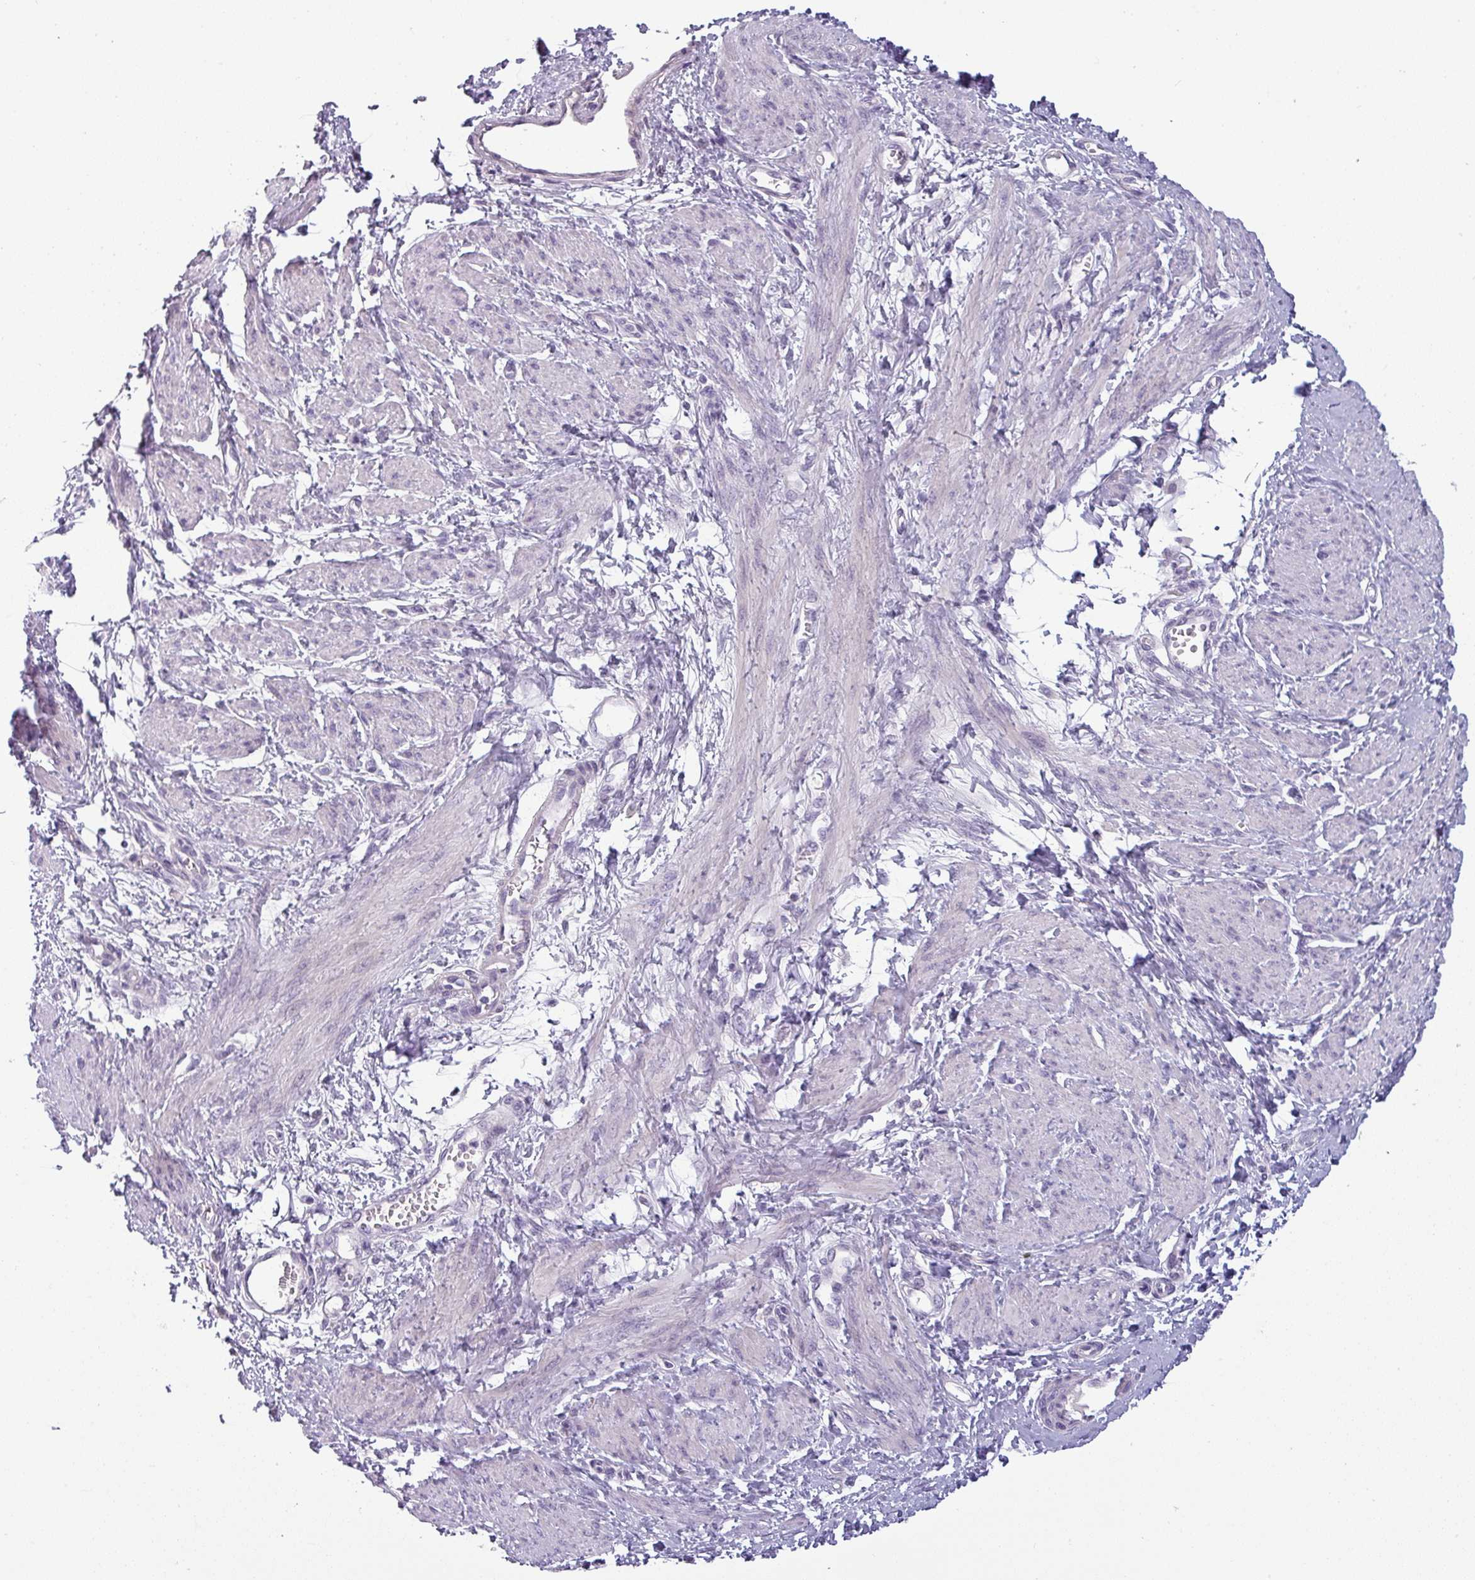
{"staining": {"intensity": "negative", "quantity": "none", "location": "none"}, "tissue": "smooth muscle", "cell_type": "Smooth muscle cells", "image_type": "normal", "snomed": [{"axis": "morphology", "description": "Normal tissue, NOS"}, {"axis": "topography", "description": "Smooth muscle"}, {"axis": "topography", "description": "Uterus"}], "caption": "Immunohistochemical staining of normal human smooth muscle demonstrates no significant positivity in smooth muscle cells. Nuclei are stained in blue.", "gene": "SLC26A9", "patient": {"sex": "female", "age": 39}}